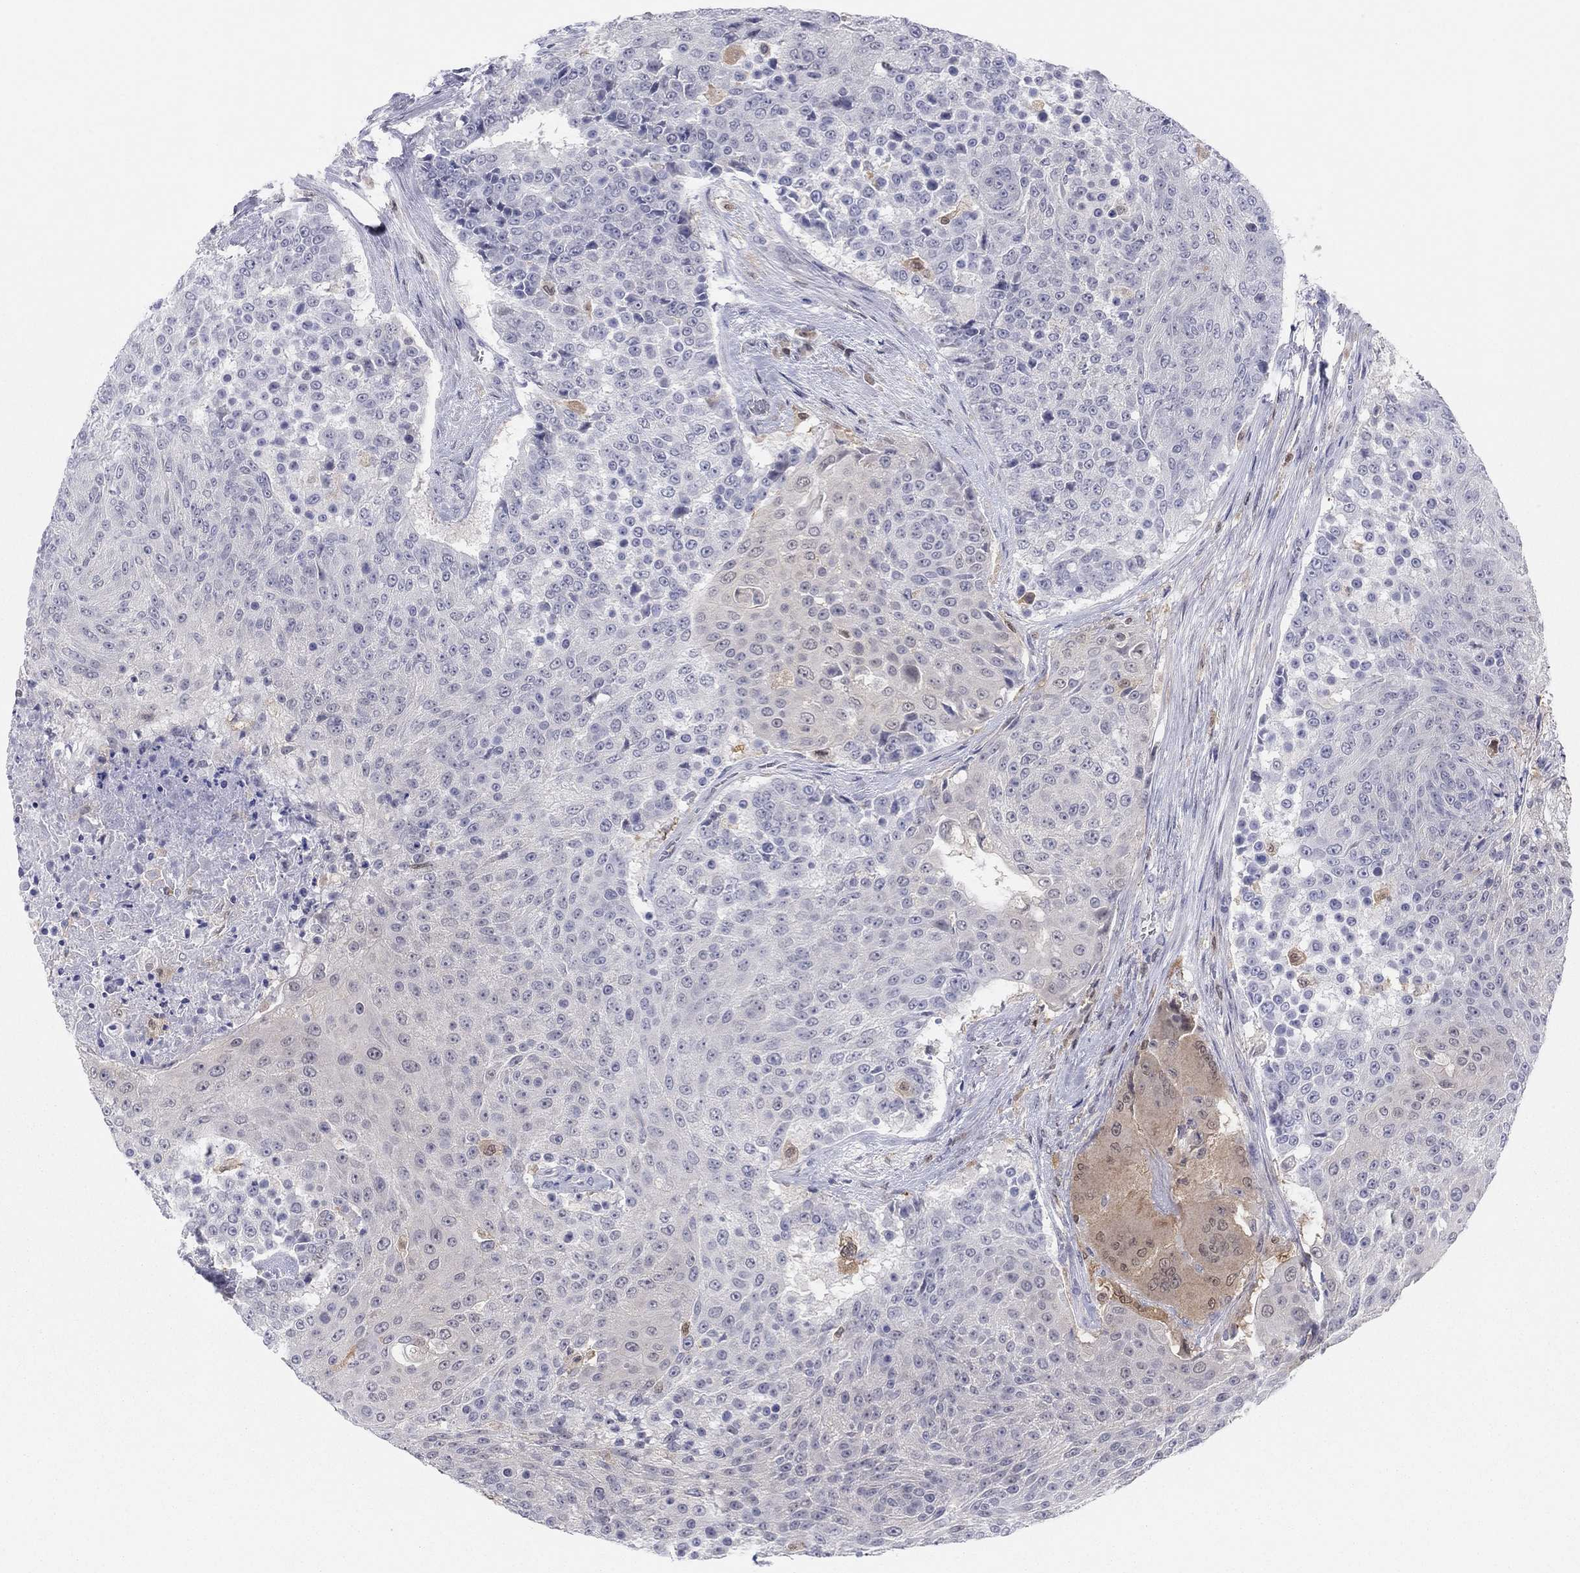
{"staining": {"intensity": "weak", "quantity": "<25%", "location": "cytoplasmic/membranous"}, "tissue": "urothelial cancer", "cell_type": "Tumor cells", "image_type": "cancer", "snomed": [{"axis": "morphology", "description": "Urothelial carcinoma, High grade"}, {"axis": "topography", "description": "Urinary bladder"}], "caption": "IHC micrograph of urothelial cancer stained for a protein (brown), which demonstrates no expression in tumor cells.", "gene": "PDXK", "patient": {"sex": "female", "age": 63}}